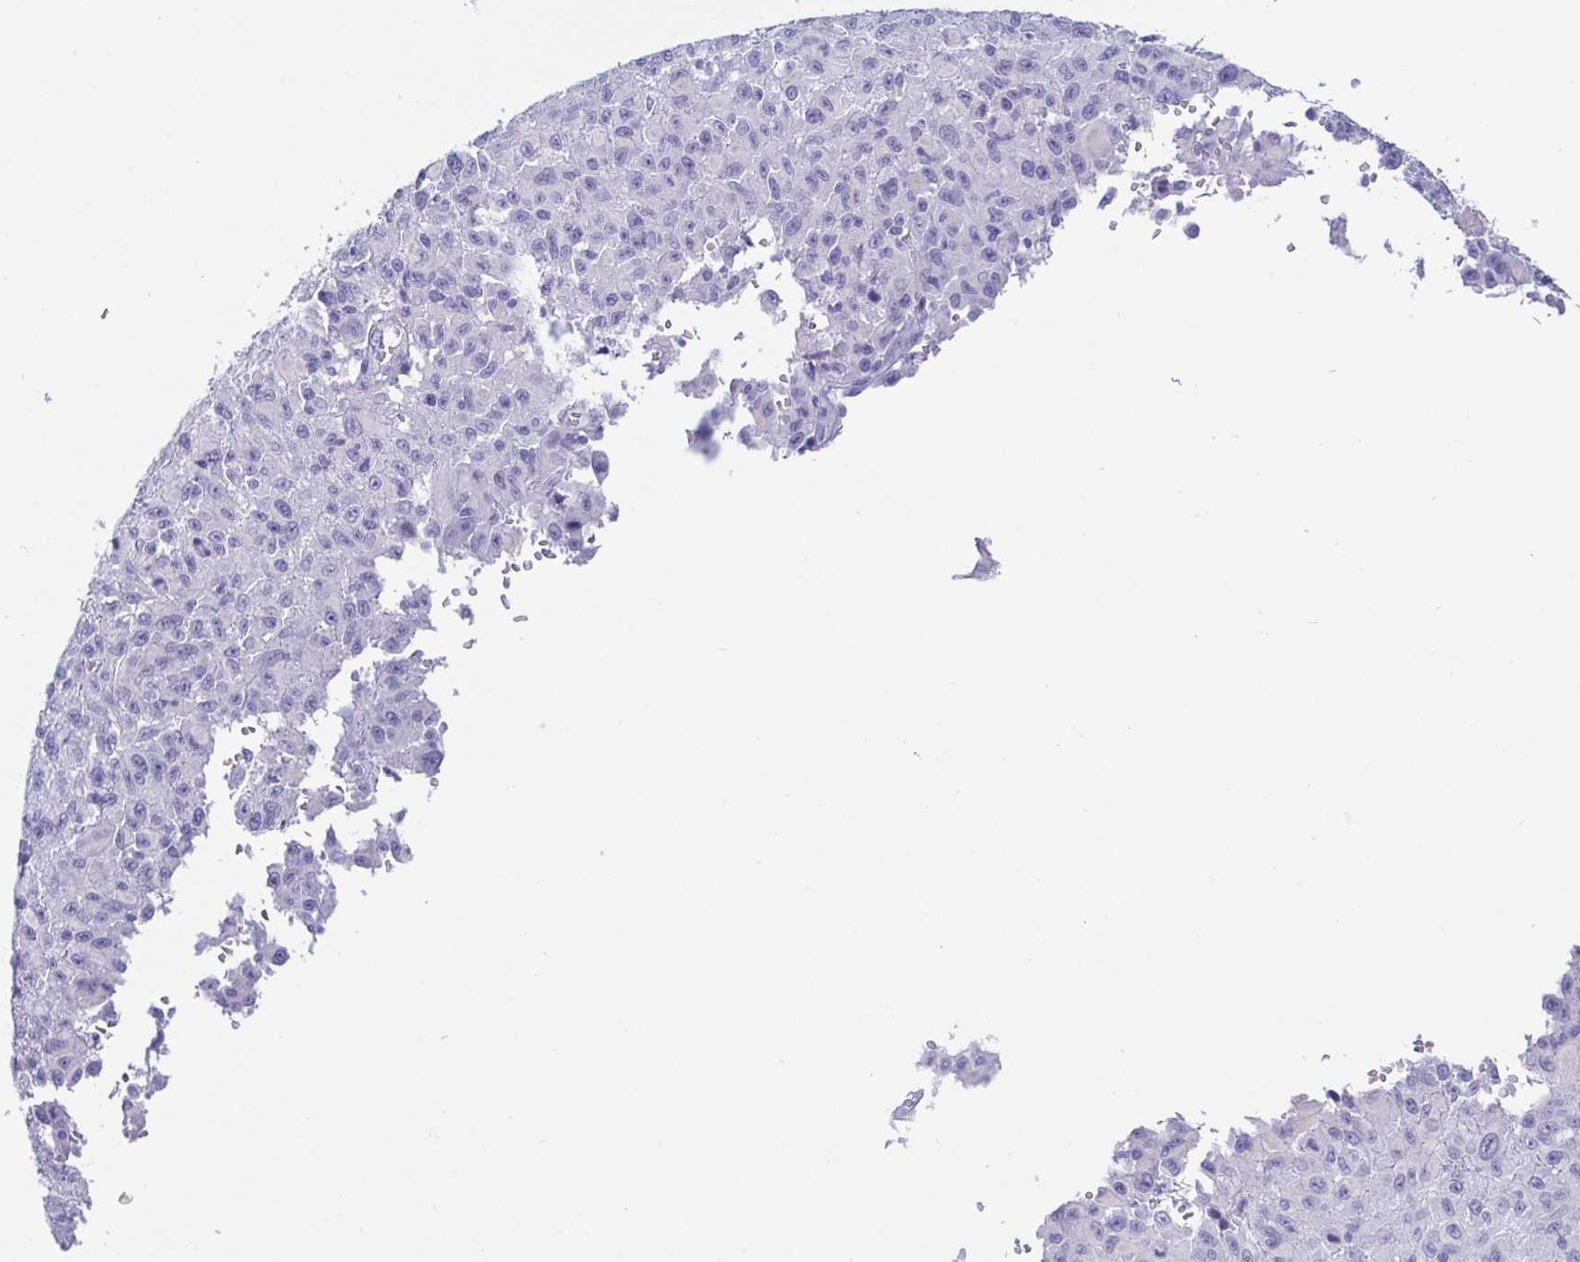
{"staining": {"intensity": "negative", "quantity": "none", "location": "none"}, "tissue": "melanoma", "cell_type": "Tumor cells", "image_type": "cancer", "snomed": [{"axis": "morphology", "description": "Malignant melanoma, NOS"}, {"axis": "topography", "description": "Skin"}], "caption": "This is a photomicrograph of IHC staining of melanoma, which shows no staining in tumor cells.", "gene": "SCGN", "patient": {"sex": "male", "age": 46}}